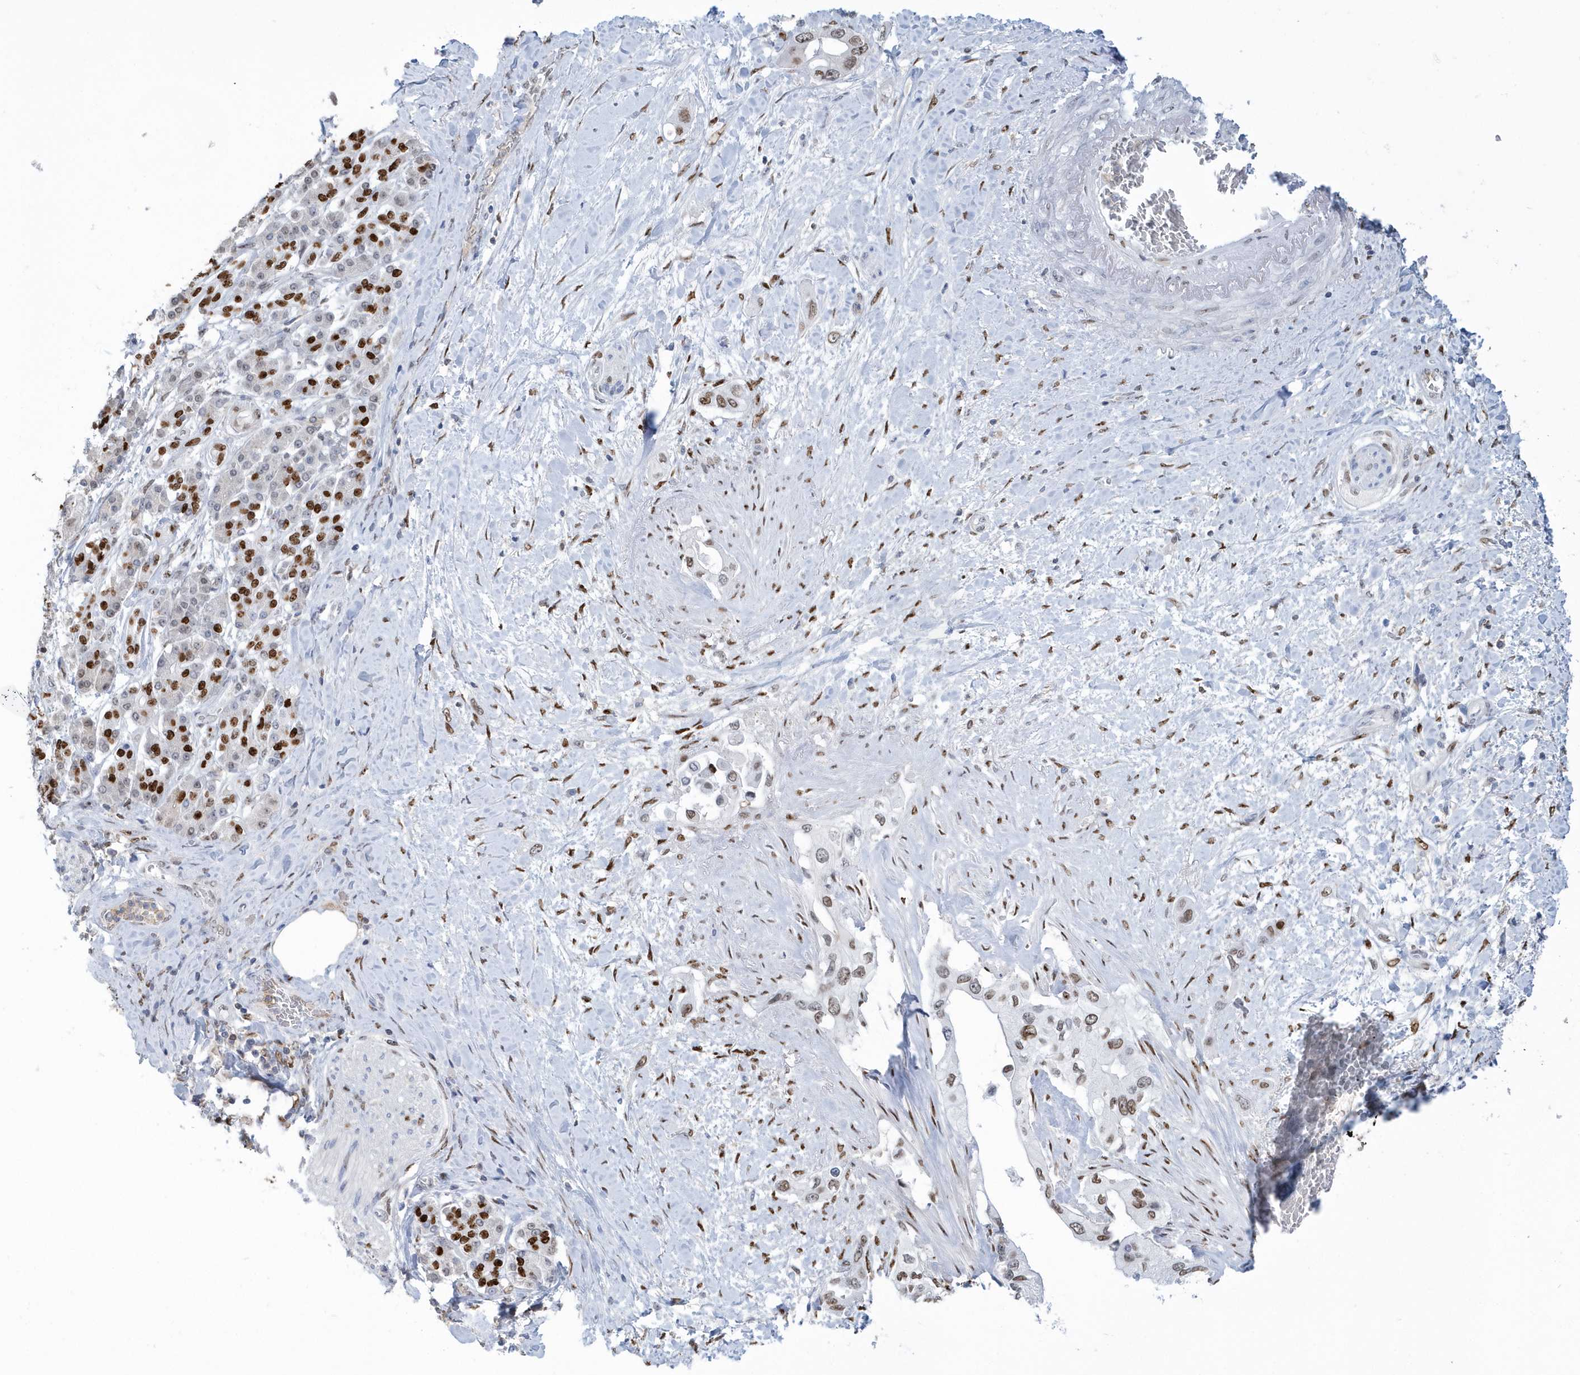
{"staining": {"intensity": "moderate", "quantity": "25%-75%", "location": "nuclear"}, "tissue": "pancreatic cancer", "cell_type": "Tumor cells", "image_type": "cancer", "snomed": [{"axis": "morphology", "description": "Inflammation, NOS"}, {"axis": "morphology", "description": "Adenocarcinoma, NOS"}, {"axis": "topography", "description": "Pancreas"}], "caption": "Pancreatic cancer tissue demonstrates moderate nuclear positivity in approximately 25%-75% of tumor cells", "gene": "MACROH2A2", "patient": {"sex": "female", "age": 56}}